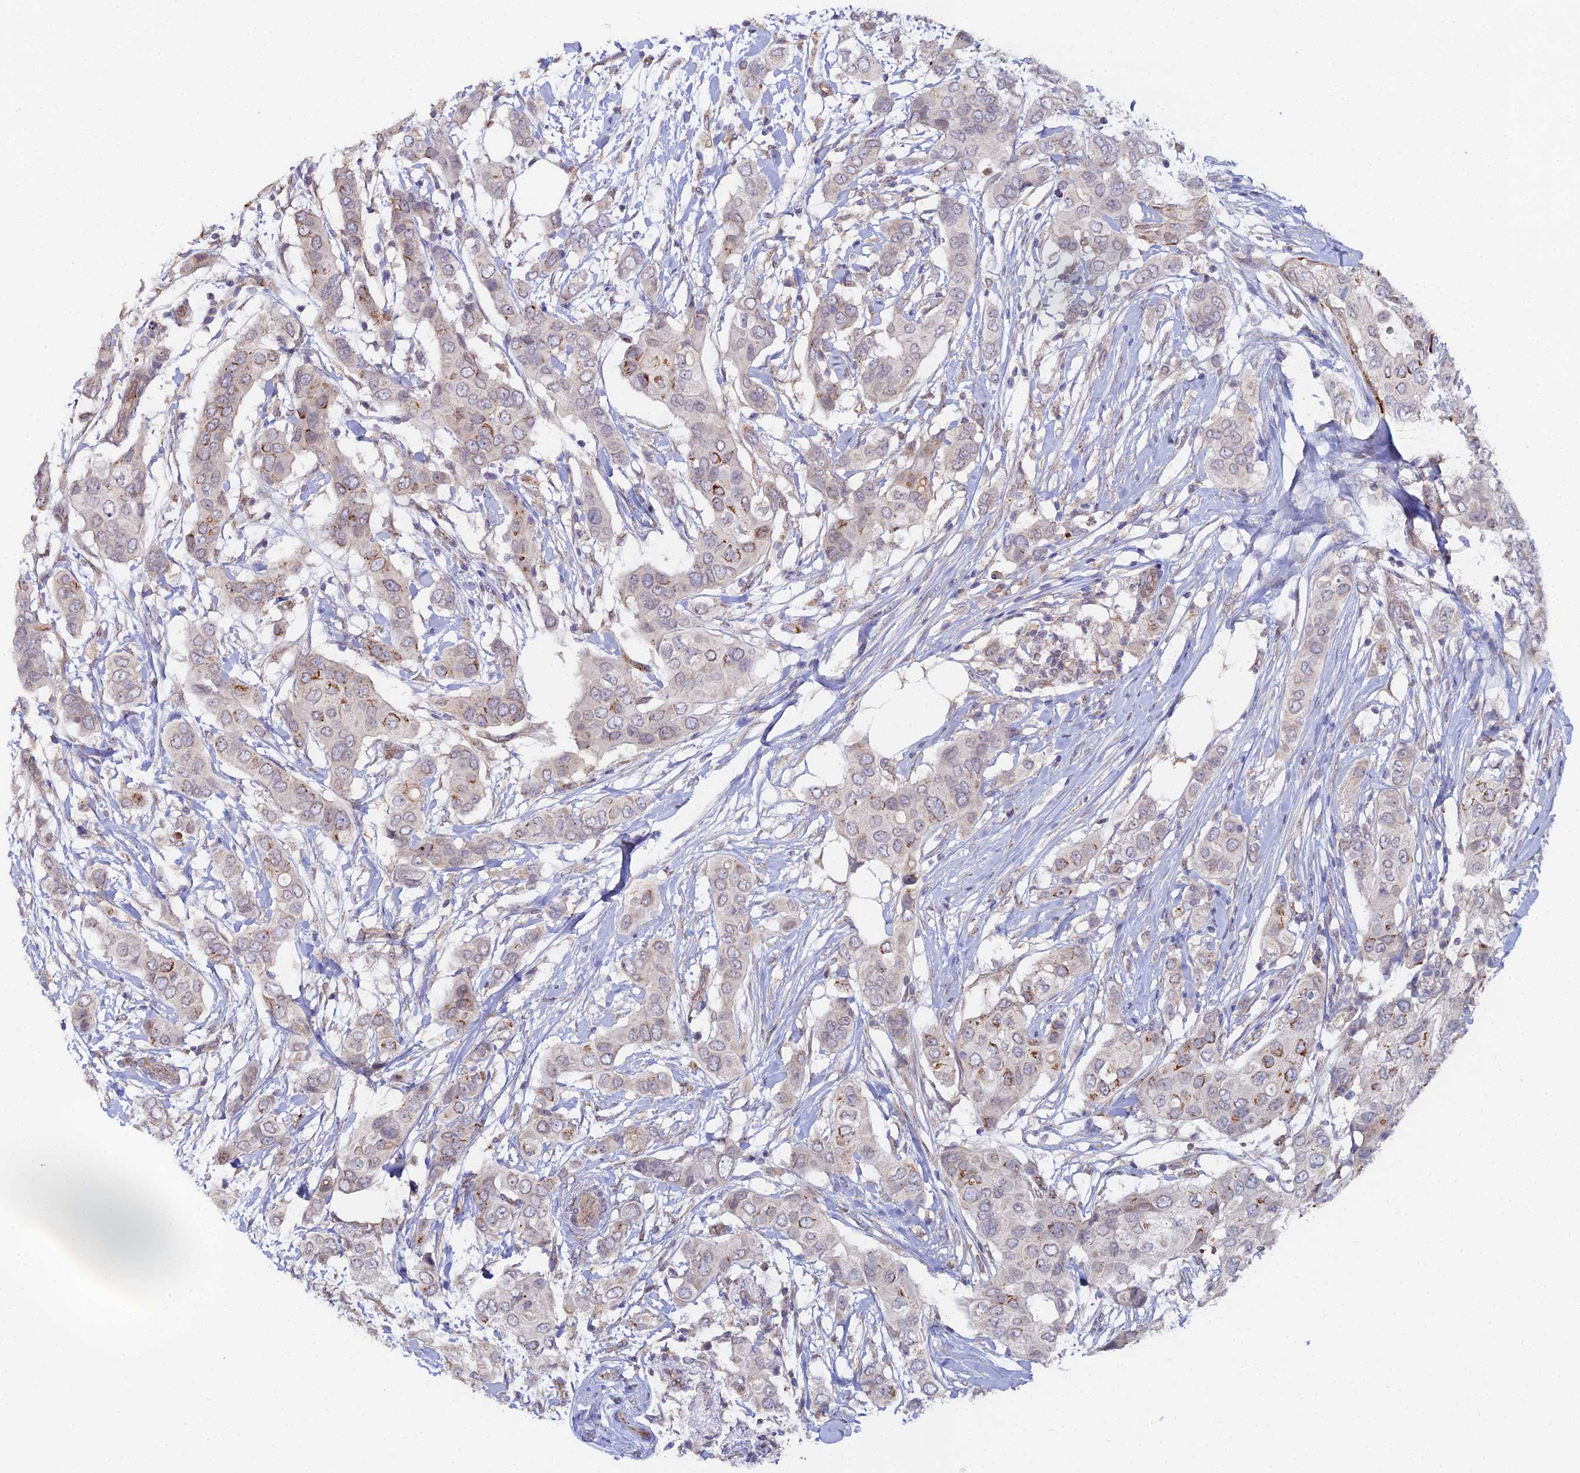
{"staining": {"intensity": "moderate", "quantity": "<25%", "location": "cytoplasmic/membranous"}, "tissue": "breast cancer", "cell_type": "Tumor cells", "image_type": "cancer", "snomed": [{"axis": "morphology", "description": "Lobular carcinoma"}, {"axis": "topography", "description": "Breast"}], "caption": "This micrograph reveals IHC staining of breast cancer (lobular carcinoma), with low moderate cytoplasmic/membranous expression in about <25% of tumor cells.", "gene": "C4orf19", "patient": {"sex": "female", "age": 51}}